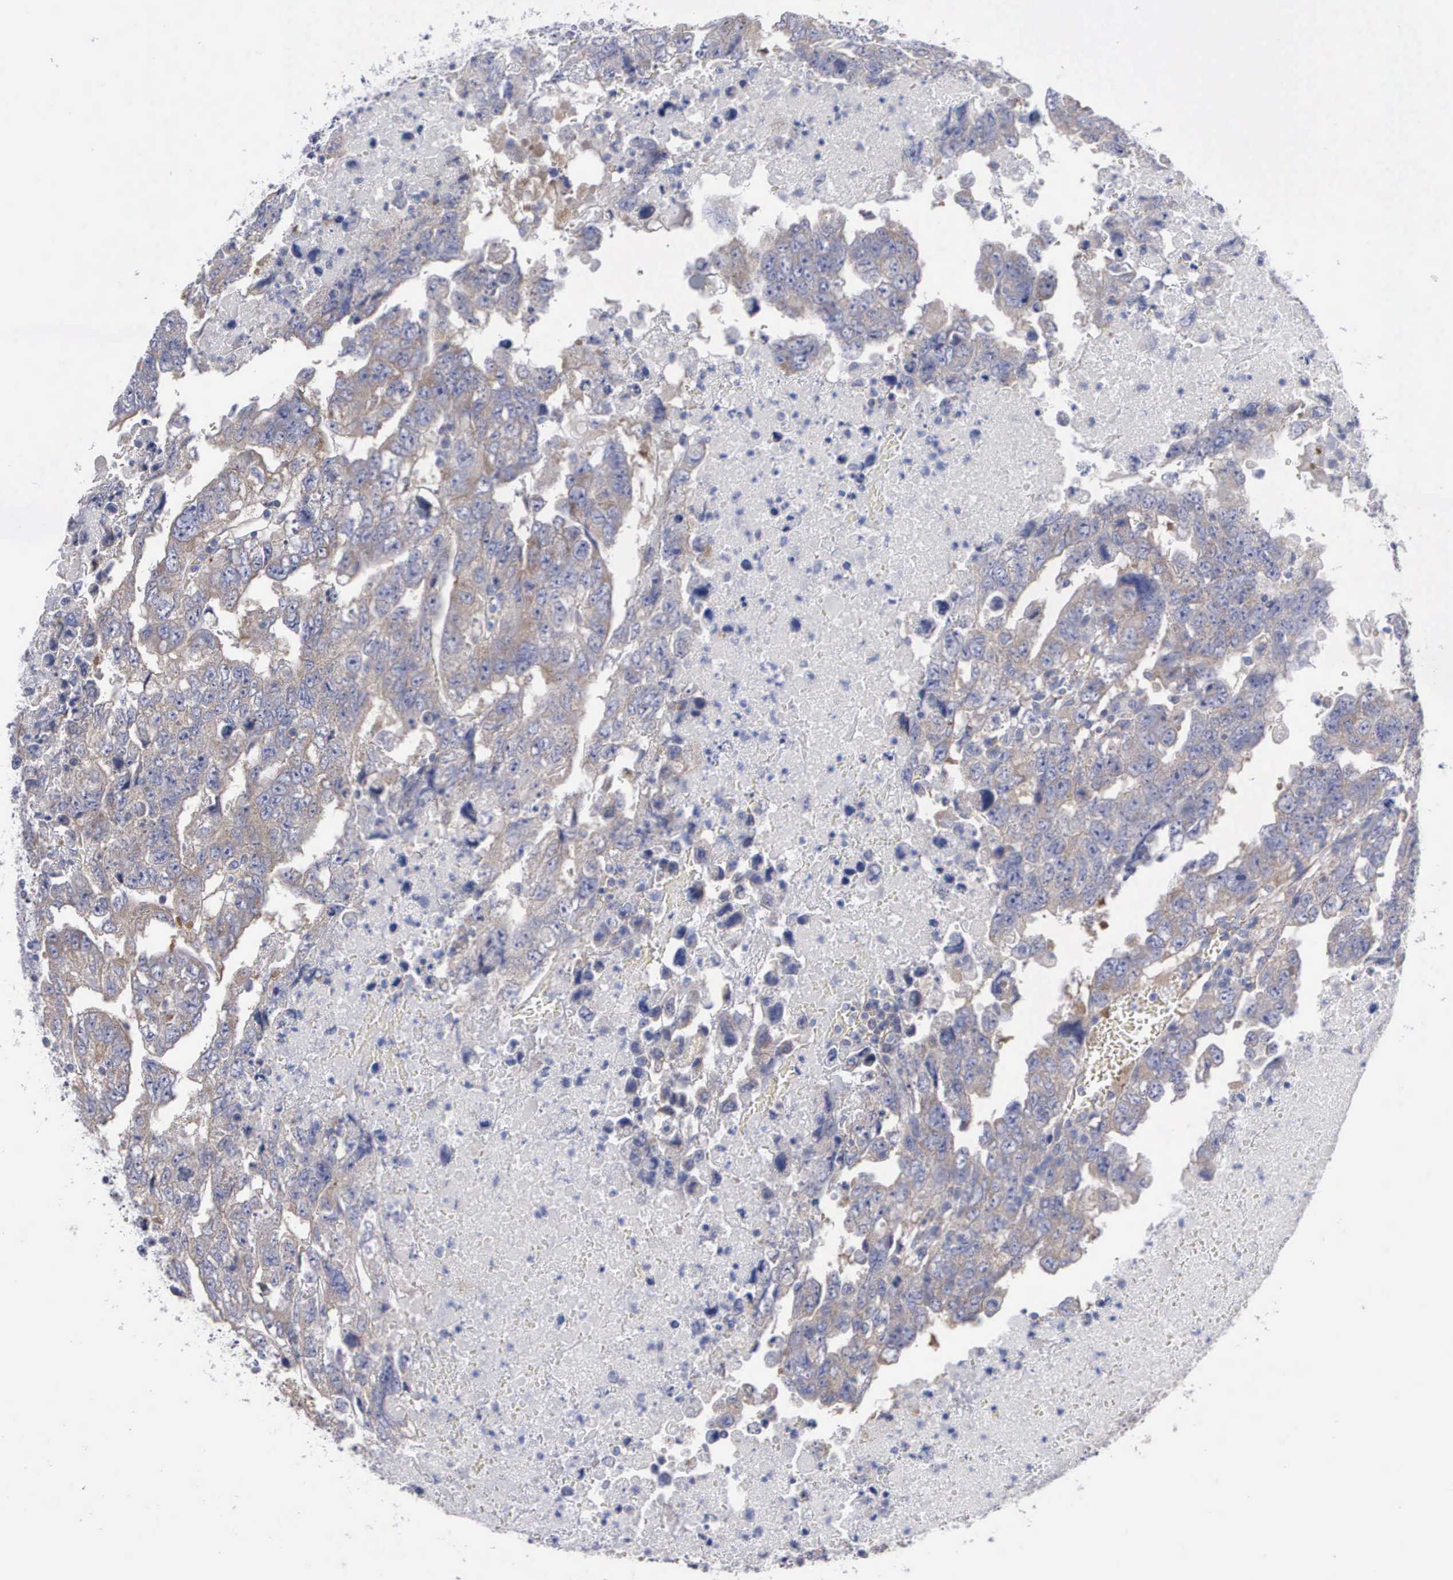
{"staining": {"intensity": "weak", "quantity": "25%-75%", "location": "cytoplasmic/membranous"}, "tissue": "testis cancer", "cell_type": "Tumor cells", "image_type": "cancer", "snomed": [{"axis": "morphology", "description": "Carcinoma, Embryonal, NOS"}, {"axis": "topography", "description": "Testis"}], "caption": "This is an image of immunohistochemistry (IHC) staining of testis cancer (embryonal carcinoma), which shows weak positivity in the cytoplasmic/membranous of tumor cells.", "gene": "APOOL", "patient": {"sex": "male", "age": 36}}